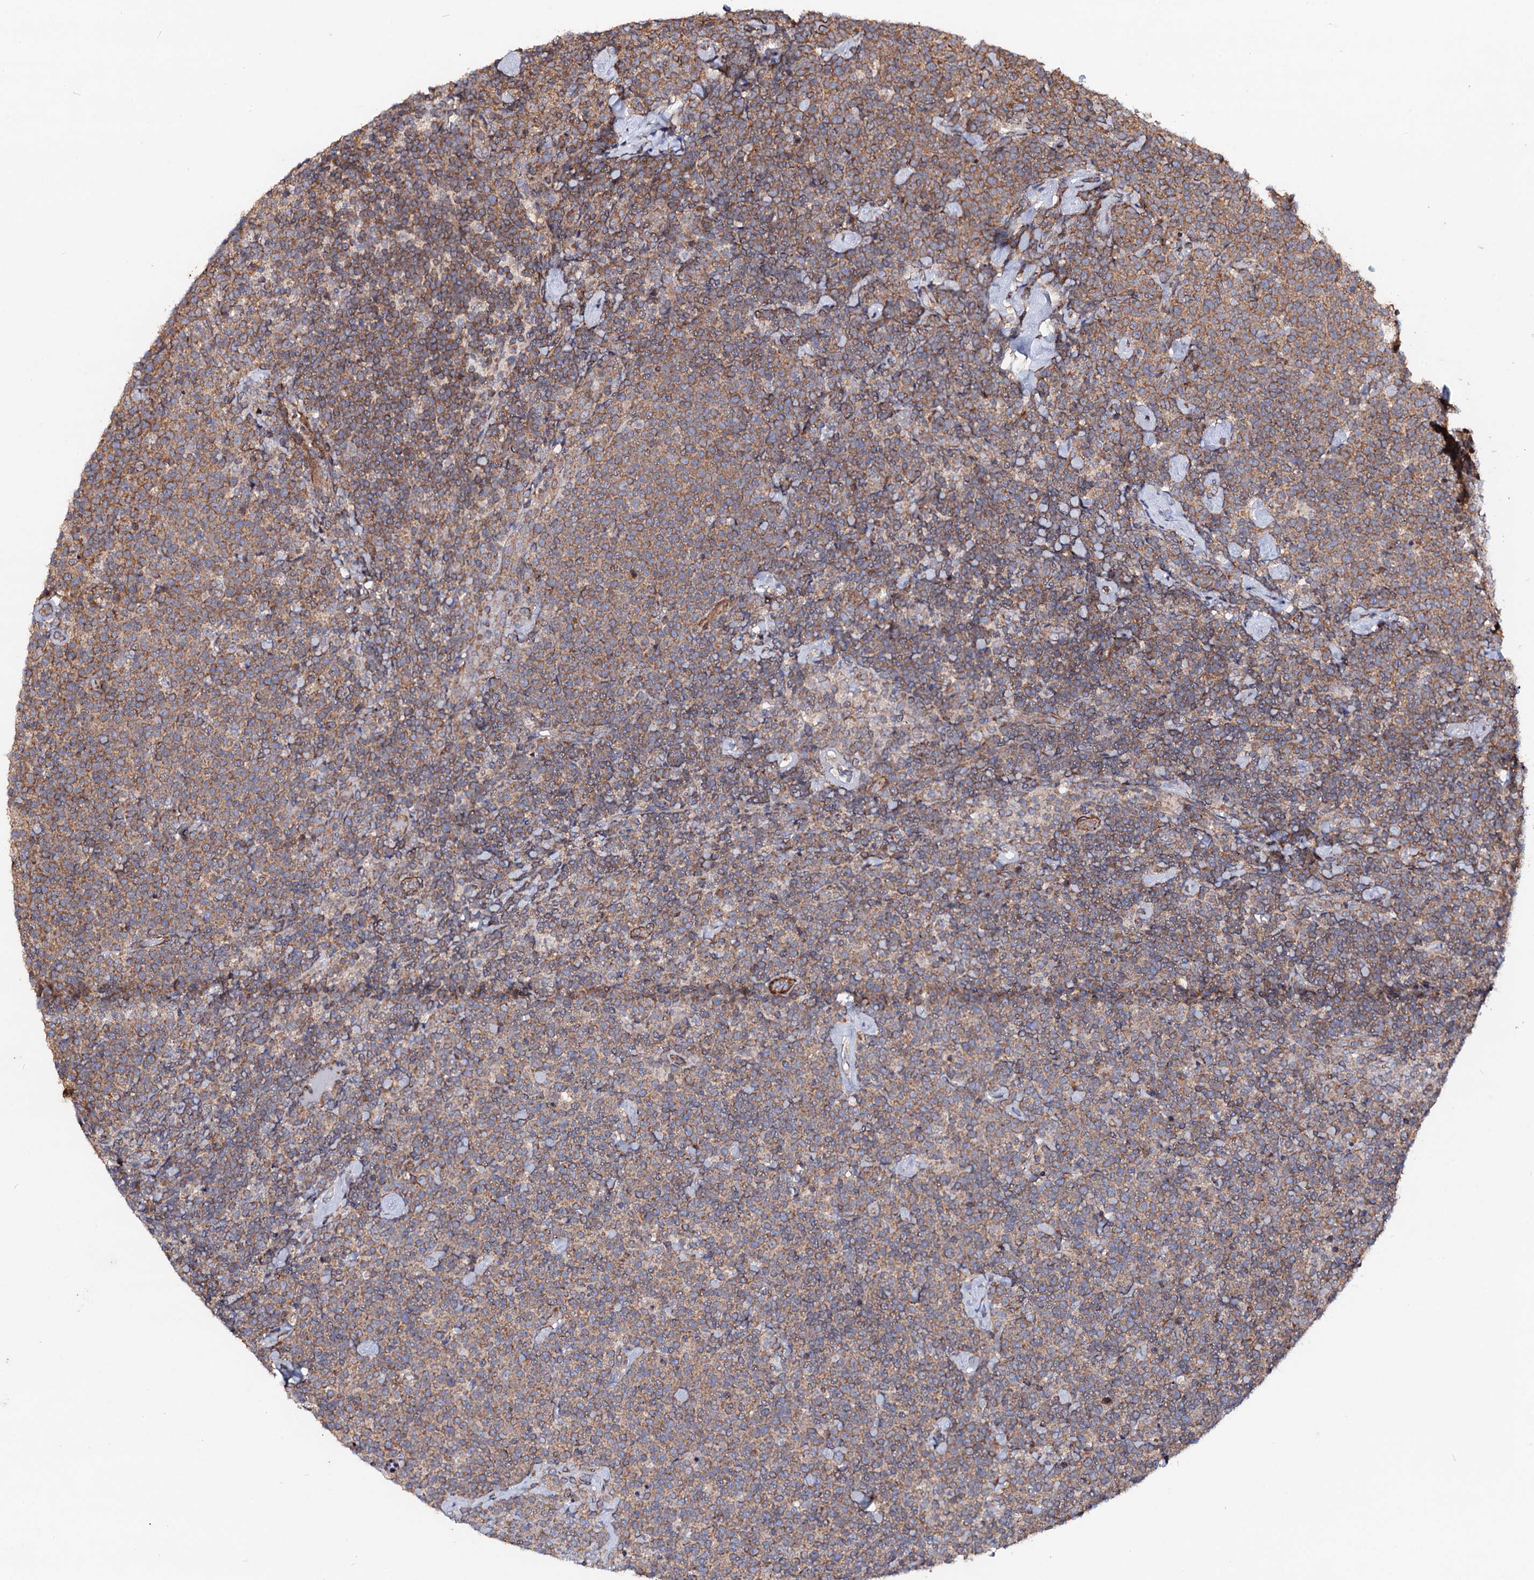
{"staining": {"intensity": "moderate", "quantity": "25%-75%", "location": "cytoplasmic/membranous"}, "tissue": "lymphoma", "cell_type": "Tumor cells", "image_type": "cancer", "snomed": [{"axis": "morphology", "description": "Malignant lymphoma, non-Hodgkin's type, High grade"}, {"axis": "topography", "description": "Lymph node"}], "caption": "Protein analysis of malignant lymphoma, non-Hodgkin's type (high-grade) tissue reveals moderate cytoplasmic/membranous expression in approximately 25%-75% of tumor cells.", "gene": "DYDC1", "patient": {"sex": "male", "age": 61}}